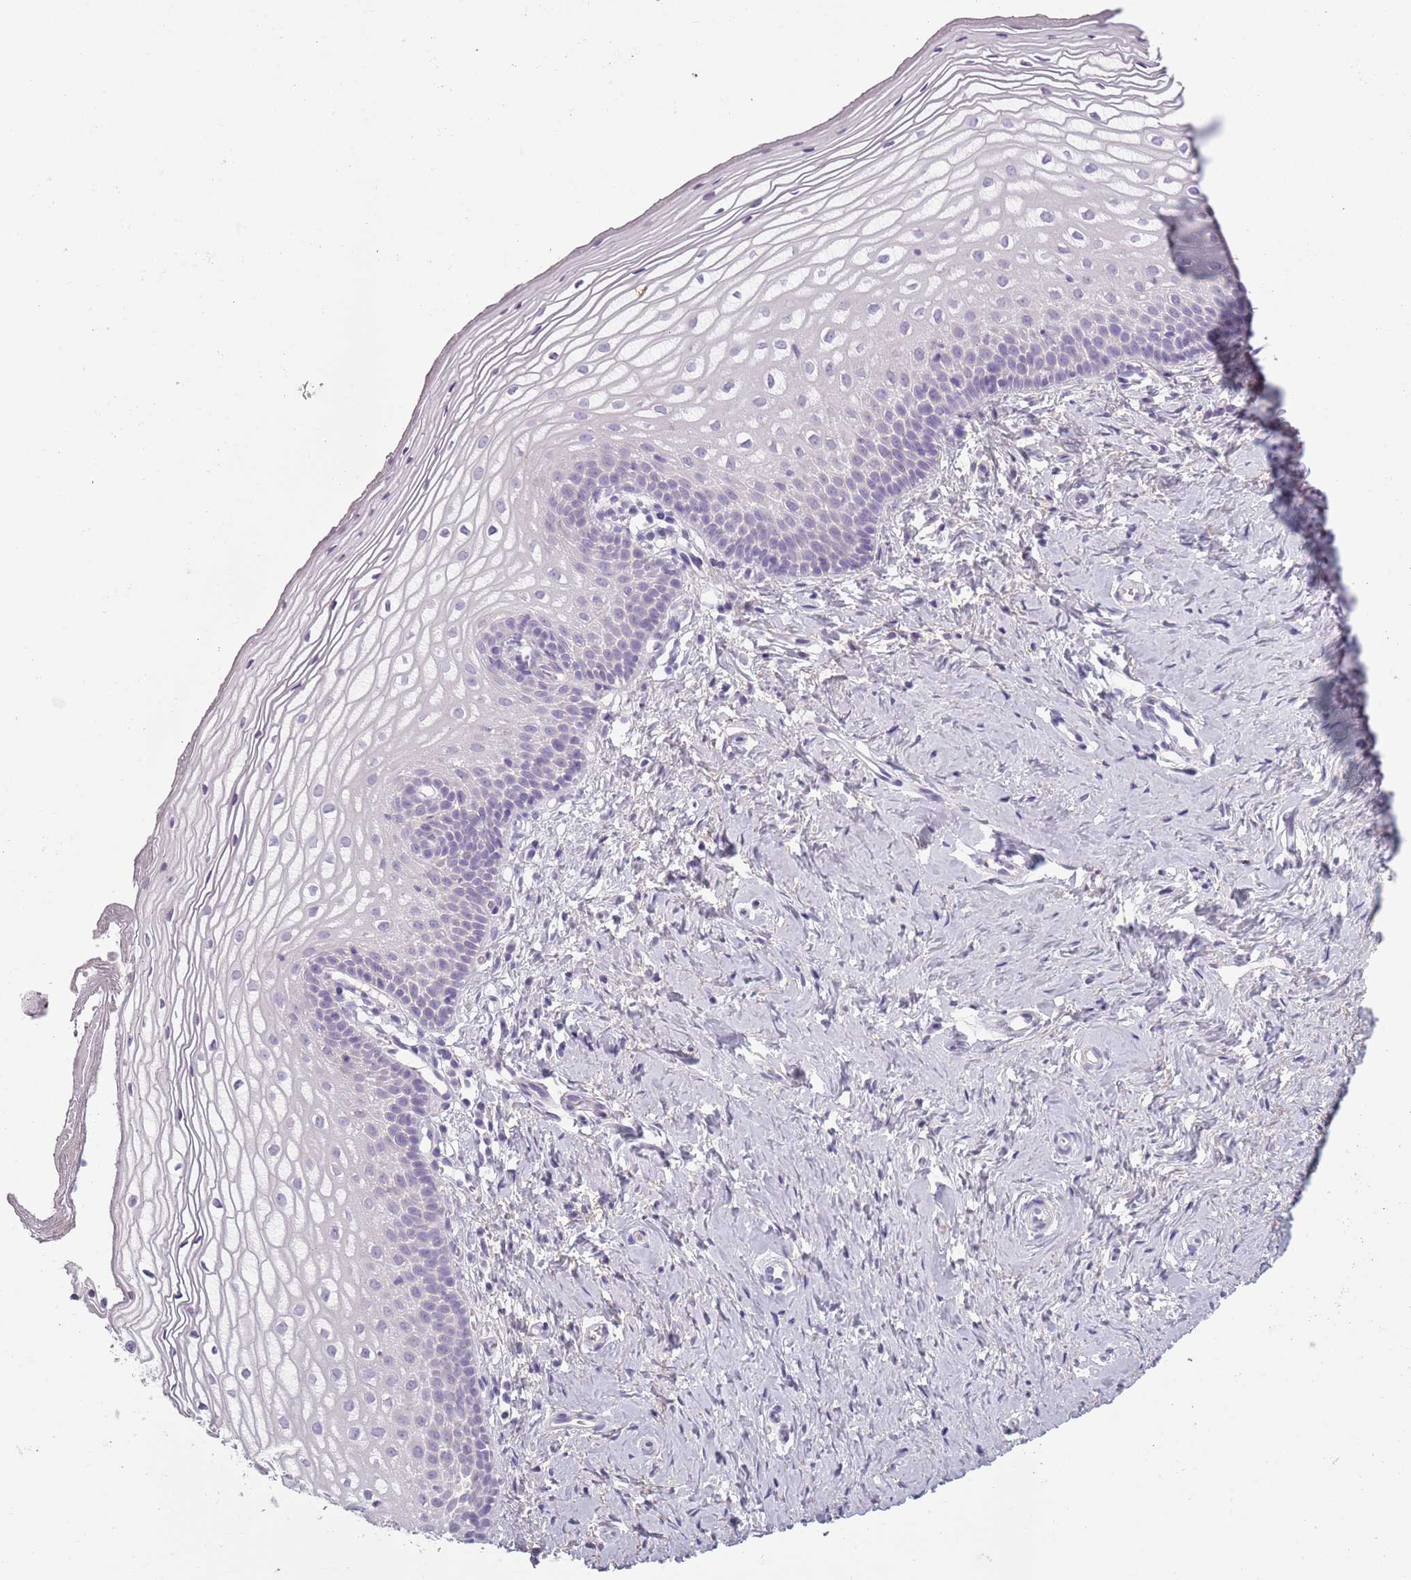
{"staining": {"intensity": "negative", "quantity": "none", "location": "none"}, "tissue": "vagina", "cell_type": "Squamous epithelial cells", "image_type": "normal", "snomed": [{"axis": "morphology", "description": "Normal tissue, NOS"}, {"axis": "topography", "description": "Vagina"}], "caption": "An immunohistochemistry (IHC) histopathology image of normal vagina is shown. There is no staining in squamous epithelial cells of vagina. Nuclei are stained in blue.", "gene": "MEGF8", "patient": {"sex": "female", "age": 65}}